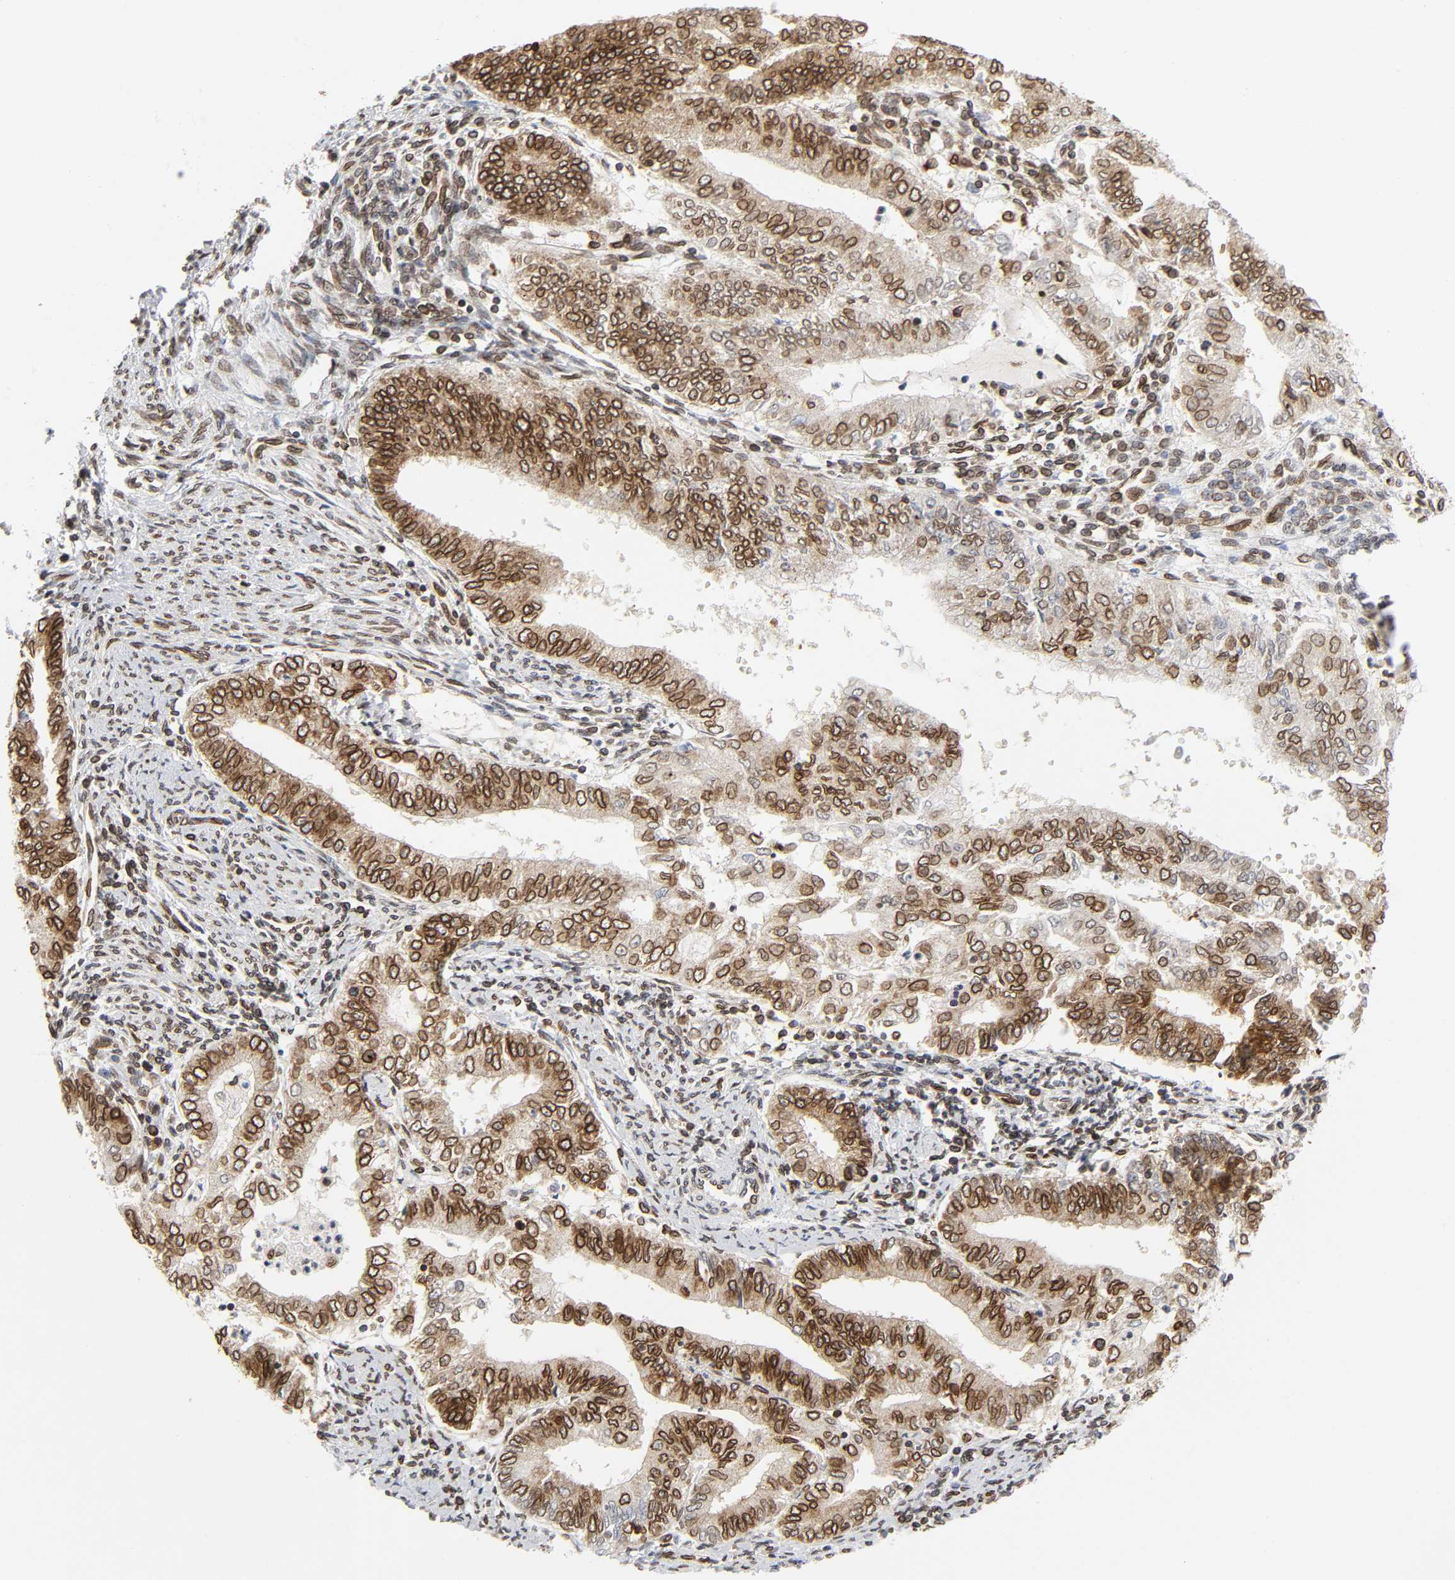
{"staining": {"intensity": "strong", "quantity": ">75%", "location": "cytoplasmic/membranous,nuclear"}, "tissue": "endometrial cancer", "cell_type": "Tumor cells", "image_type": "cancer", "snomed": [{"axis": "morphology", "description": "Adenocarcinoma, NOS"}, {"axis": "topography", "description": "Endometrium"}], "caption": "Immunohistochemical staining of adenocarcinoma (endometrial) reveals strong cytoplasmic/membranous and nuclear protein expression in about >75% of tumor cells.", "gene": "RANGAP1", "patient": {"sex": "female", "age": 66}}